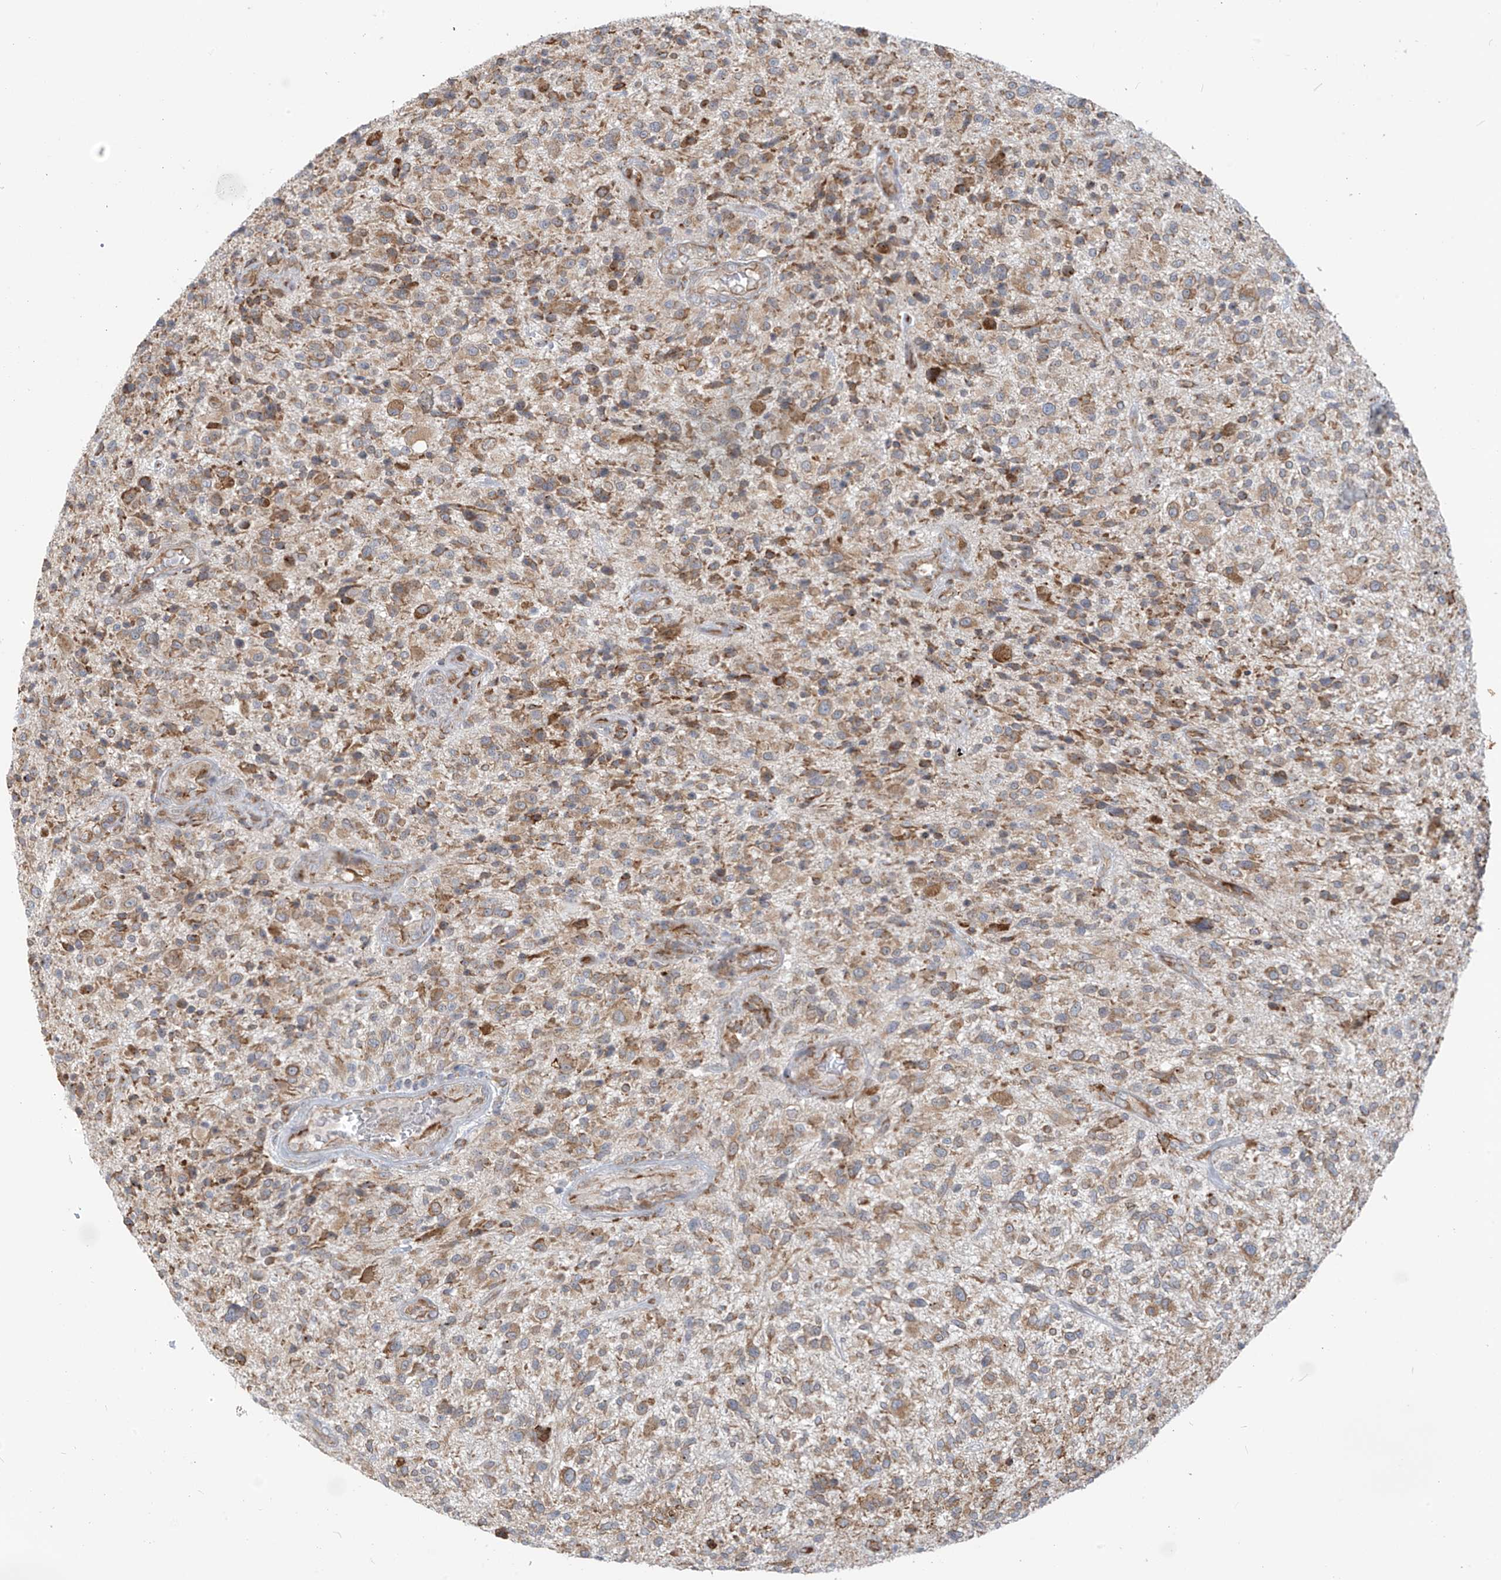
{"staining": {"intensity": "moderate", "quantity": ">75%", "location": "cytoplasmic/membranous"}, "tissue": "glioma", "cell_type": "Tumor cells", "image_type": "cancer", "snomed": [{"axis": "morphology", "description": "Glioma, malignant, High grade"}, {"axis": "topography", "description": "Brain"}], "caption": "This histopathology image displays IHC staining of human glioma, with medium moderate cytoplasmic/membranous staining in approximately >75% of tumor cells.", "gene": "KATNIP", "patient": {"sex": "male", "age": 47}}